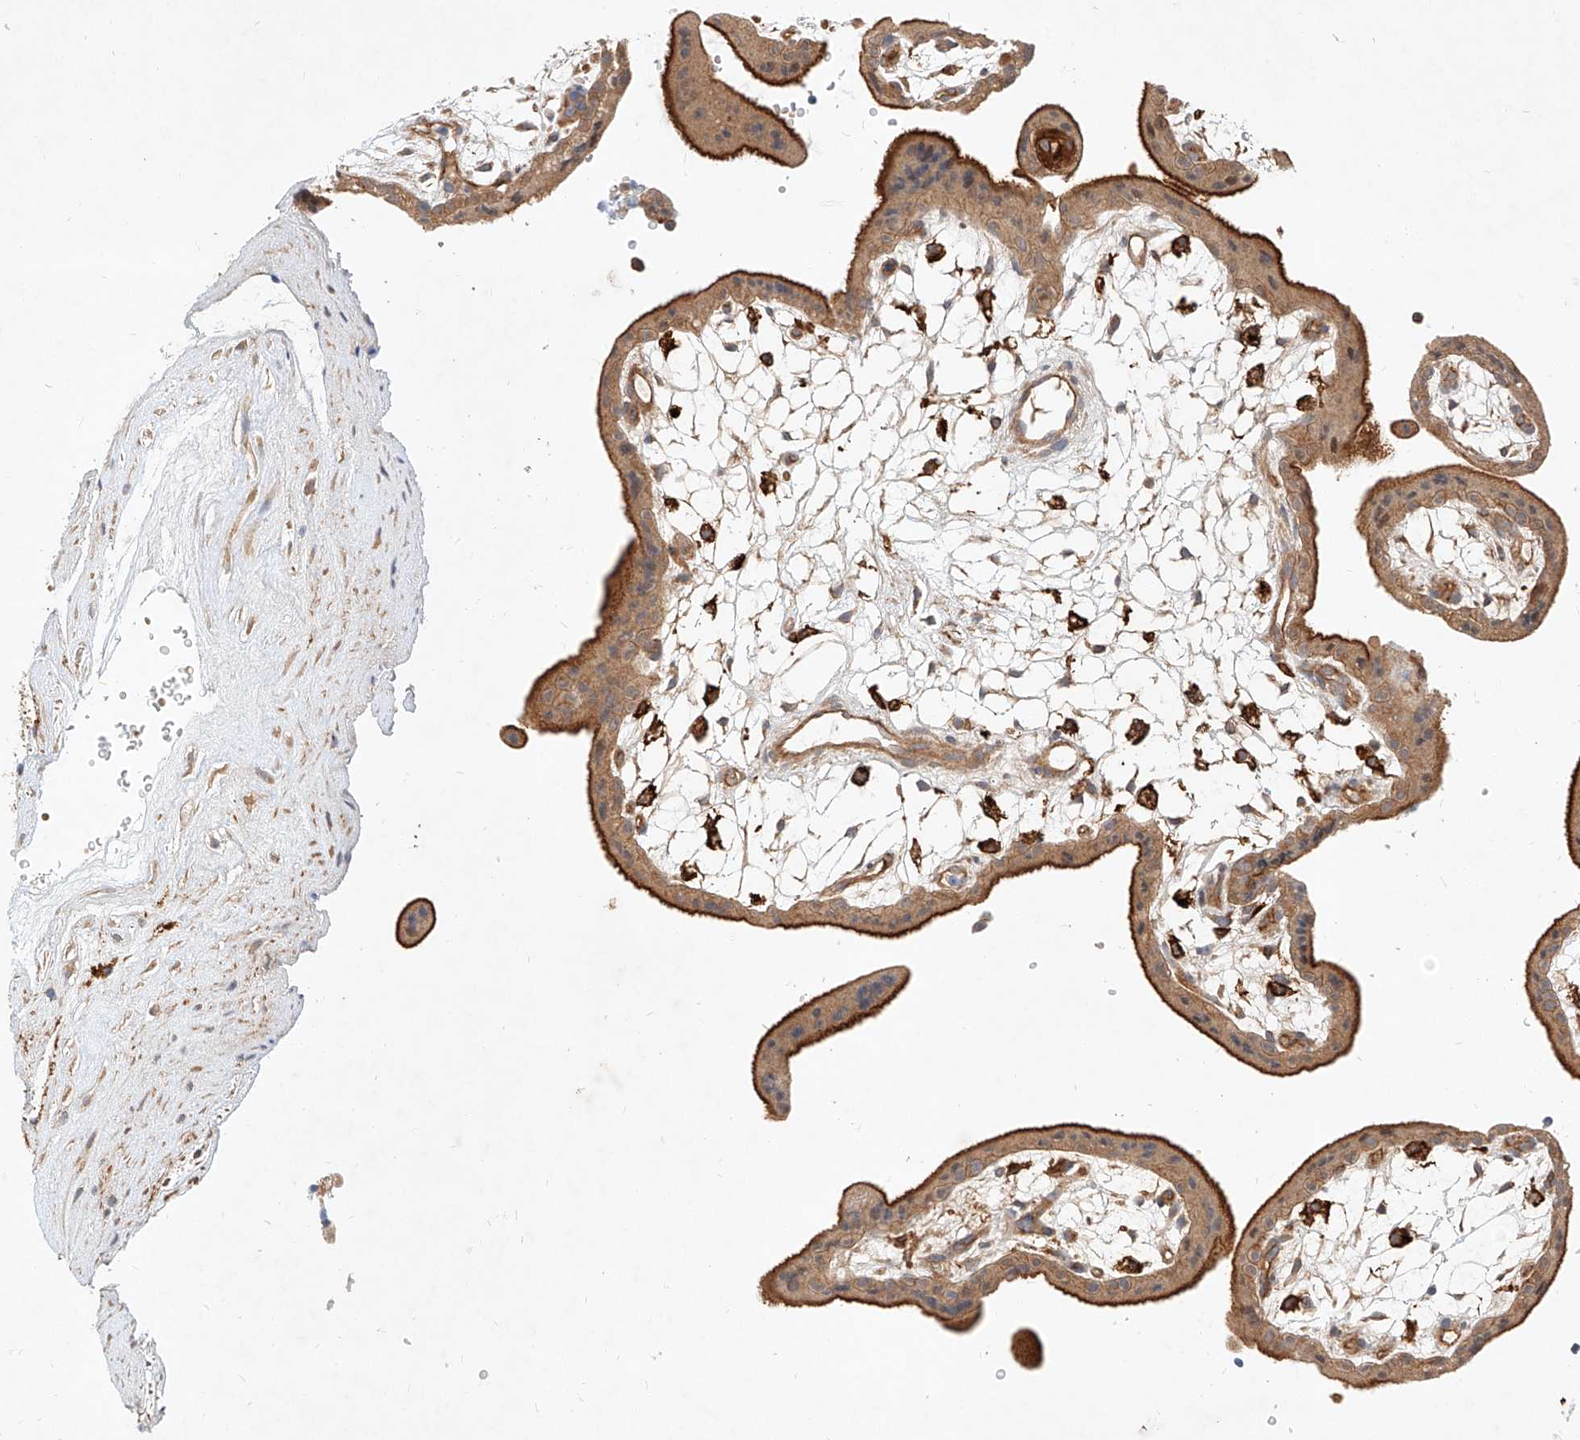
{"staining": {"intensity": "moderate", "quantity": ">75%", "location": "cytoplasmic/membranous"}, "tissue": "placenta", "cell_type": "Decidual cells", "image_type": "normal", "snomed": [{"axis": "morphology", "description": "Normal tissue, NOS"}, {"axis": "topography", "description": "Placenta"}], "caption": "This histopathology image displays benign placenta stained with immunohistochemistry to label a protein in brown. The cytoplasmic/membranous of decidual cells show moderate positivity for the protein. Nuclei are counter-stained blue.", "gene": "NFAM1", "patient": {"sex": "female", "age": 18}}